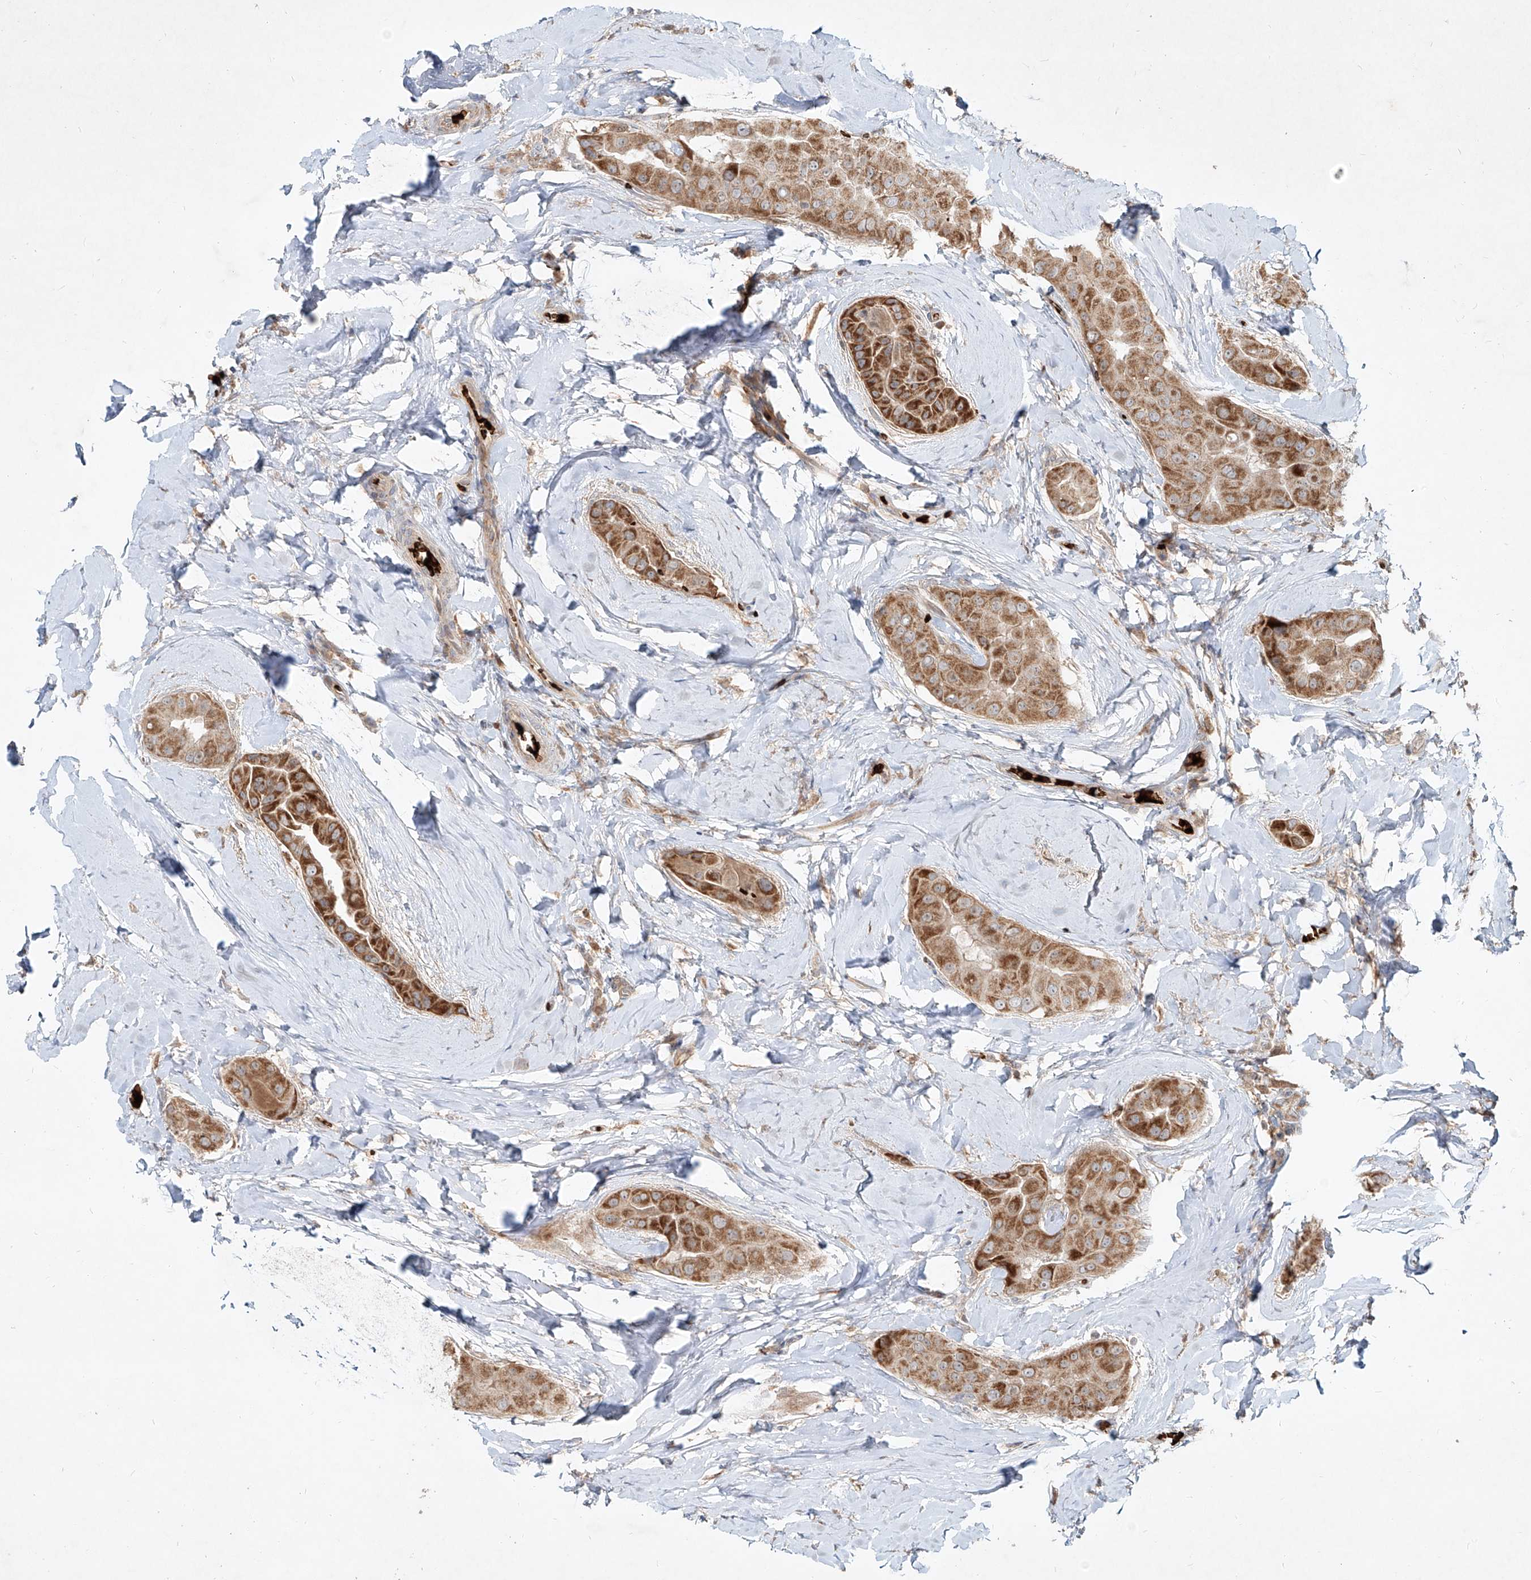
{"staining": {"intensity": "strong", "quantity": ">75%", "location": "cytoplasmic/membranous"}, "tissue": "thyroid cancer", "cell_type": "Tumor cells", "image_type": "cancer", "snomed": [{"axis": "morphology", "description": "Papillary adenocarcinoma, NOS"}, {"axis": "topography", "description": "Thyroid gland"}], "caption": "A brown stain shows strong cytoplasmic/membranous expression of a protein in thyroid cancer tumor cells.", "gene": "FGD2", "patient": {"sex": "male", "age": 33}}